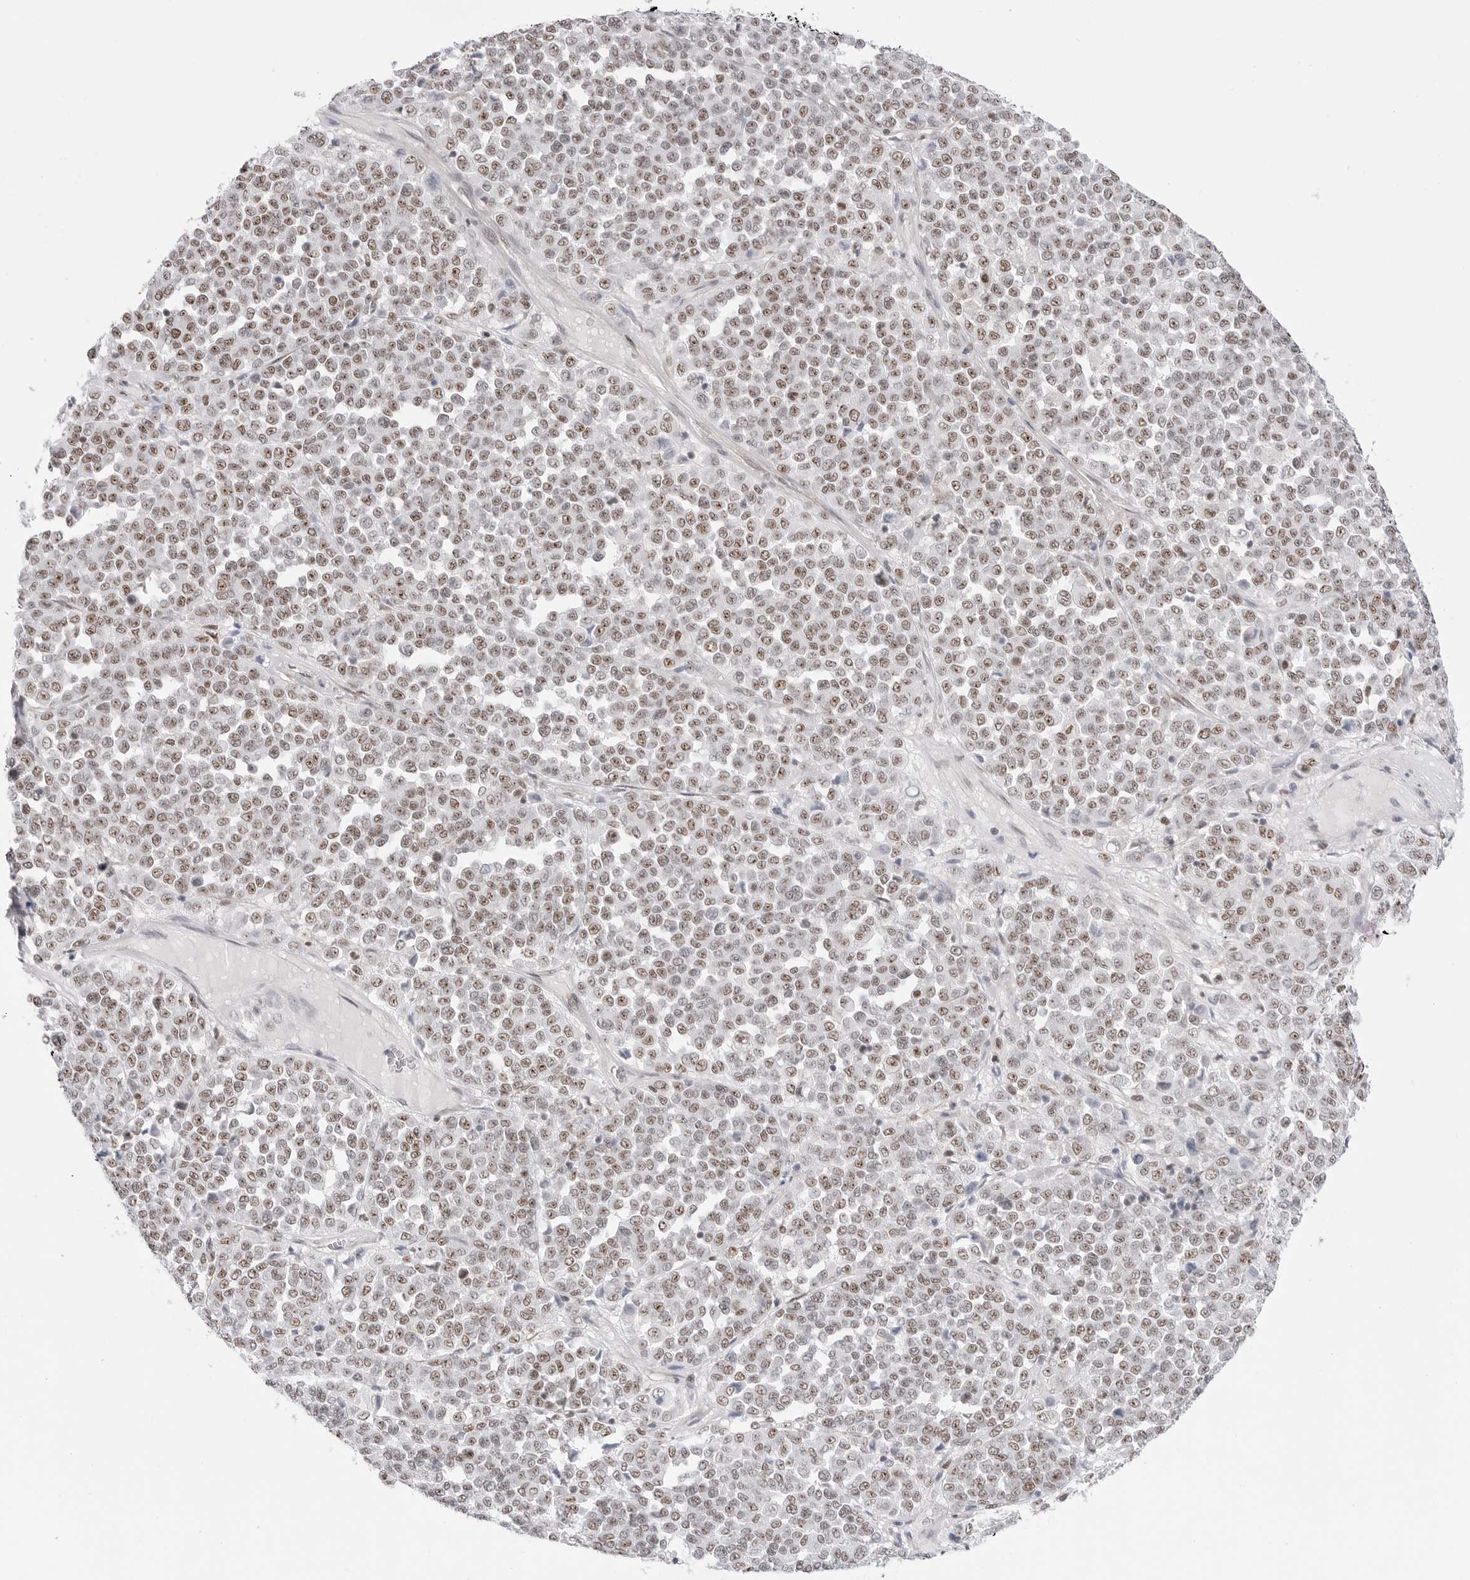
{"staining": {"intensity": "moderate", "quantity": ">75%", "location": "nuclear"}, "tissue": "melanoma", "cell_type": "Tumor cells", "image_type": "cancer", "snomed": [{"axis": "morphology", "description": "Malignant melanoma, Metastatic site"}, {"axis": "topography", "description": "Pancreas"}], "caption": "Melanoma stained with a protein marker displays moderate staining in tumor cells.", "gene": "C1orf162", "patient": {"sex": "female", "age": 30}}